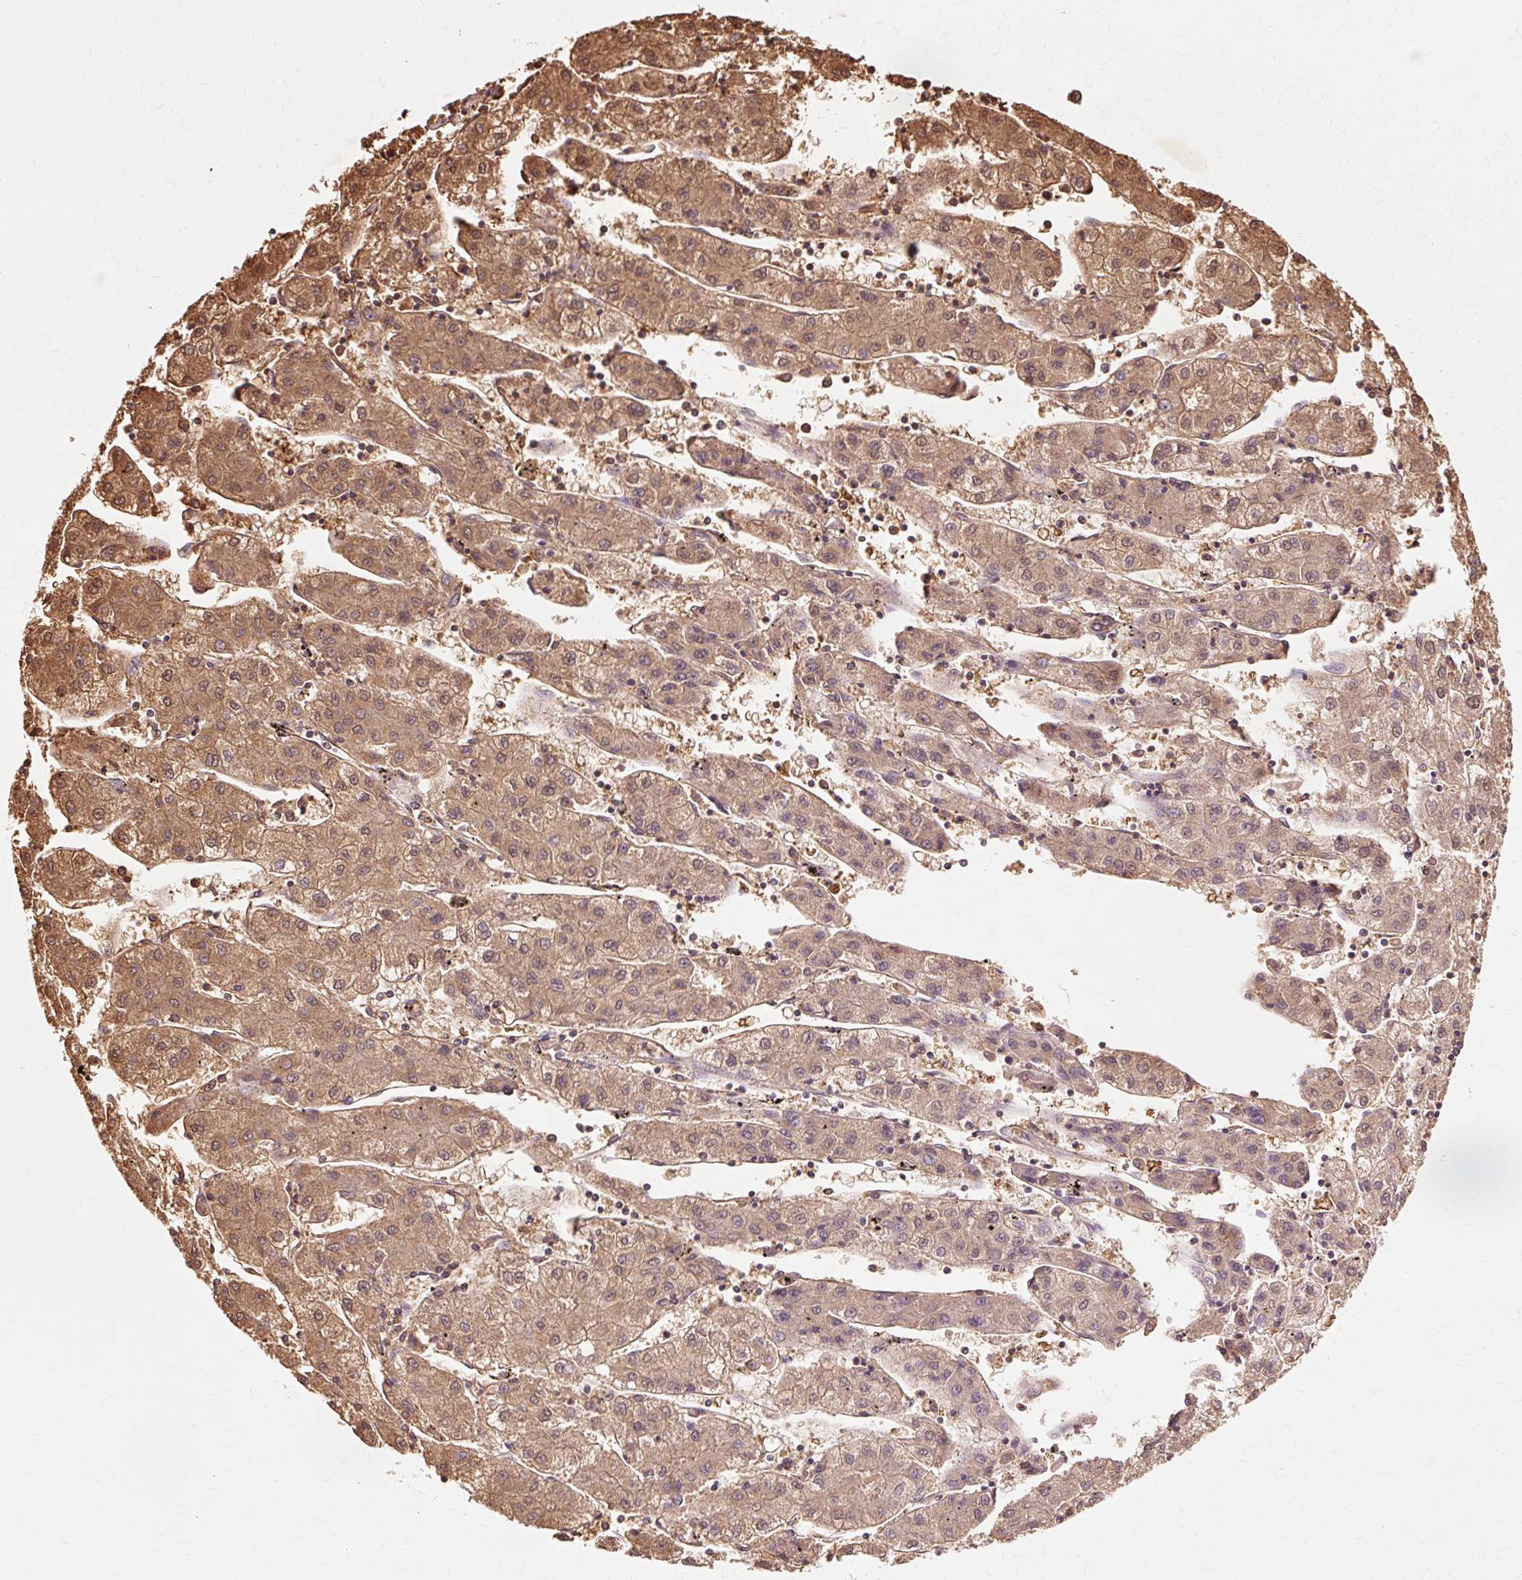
{"staining": {"intensity": "moderate", "quantity": ">75%", "location": "cytoplasmic/membranous,nuclear"}, "tissue": "liver cancer", "cell_type": "Tumor cells", "image_type": "cancer", "snomed": [{"axis": "morphology", "description": "Carcinoma, Hepatocellular, NOS"}, {"axis": "topography", "description": "Liver"}], "caption": "A medium amount of moderate cytoplasmic/membranous and nuclear positivity is appreciated in approximately >75% of tumor cells in liver hepatocellular carcinoma tissue.", "gene": "VN1R2", "patient": {"sex": "male", "age": 72}}